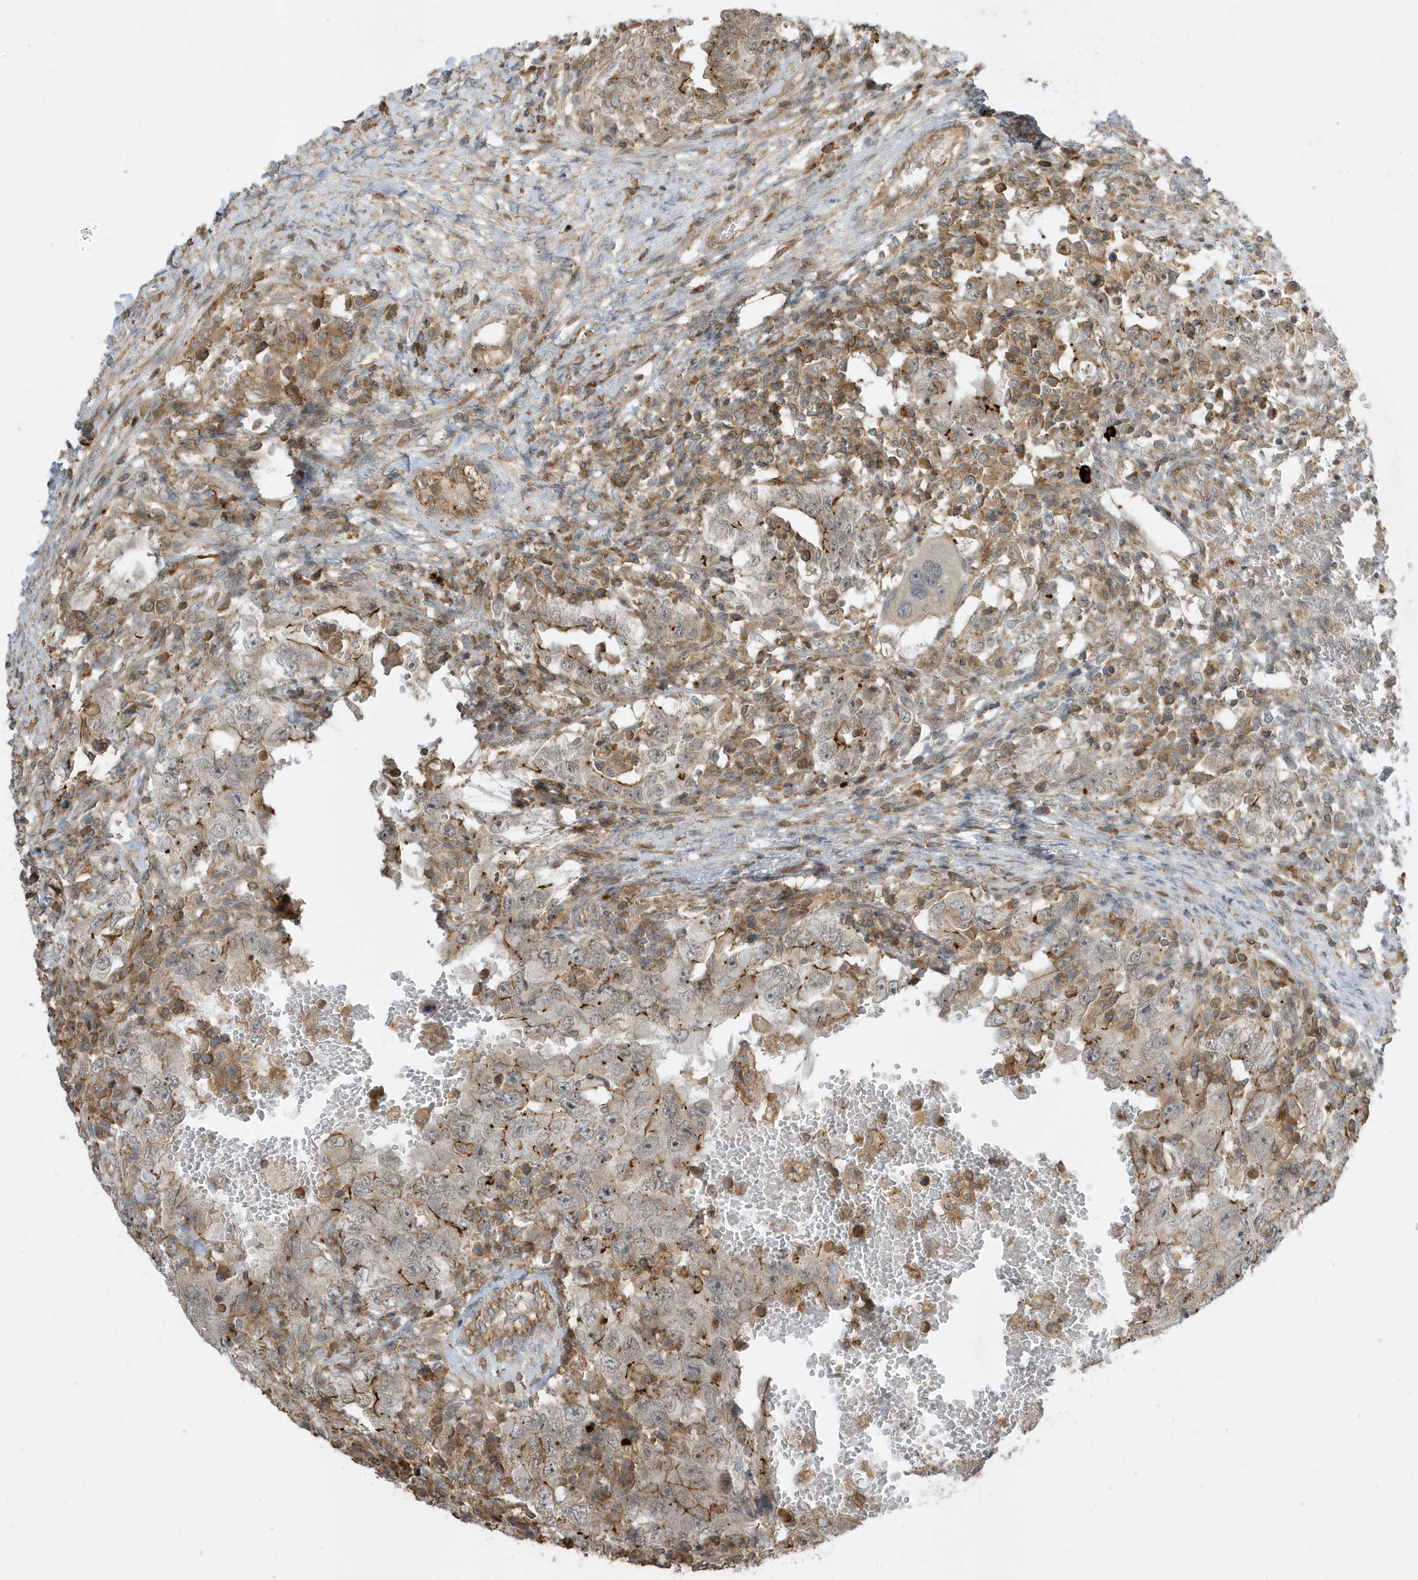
{"staining": {"intensity": "weak", "quantity": "<25%", "location": "cytoplasmic/membranous"}, "tissue": "testis cancer", "cell_type": "Tumor cells", "image_type": "cancer", "snomed": [{"axis": "morphology", "description": "Carcinoma, Embryonal, NOS"}, {"axis": "topography", "description": "Testis"}], "caption": "Testis cancer stained for a protein using immunohistochemistry (IHC) exhibits no staining tumor cells.", "gene": "ZBTB8A", "patient": {"sex": "male", "age": 26}}